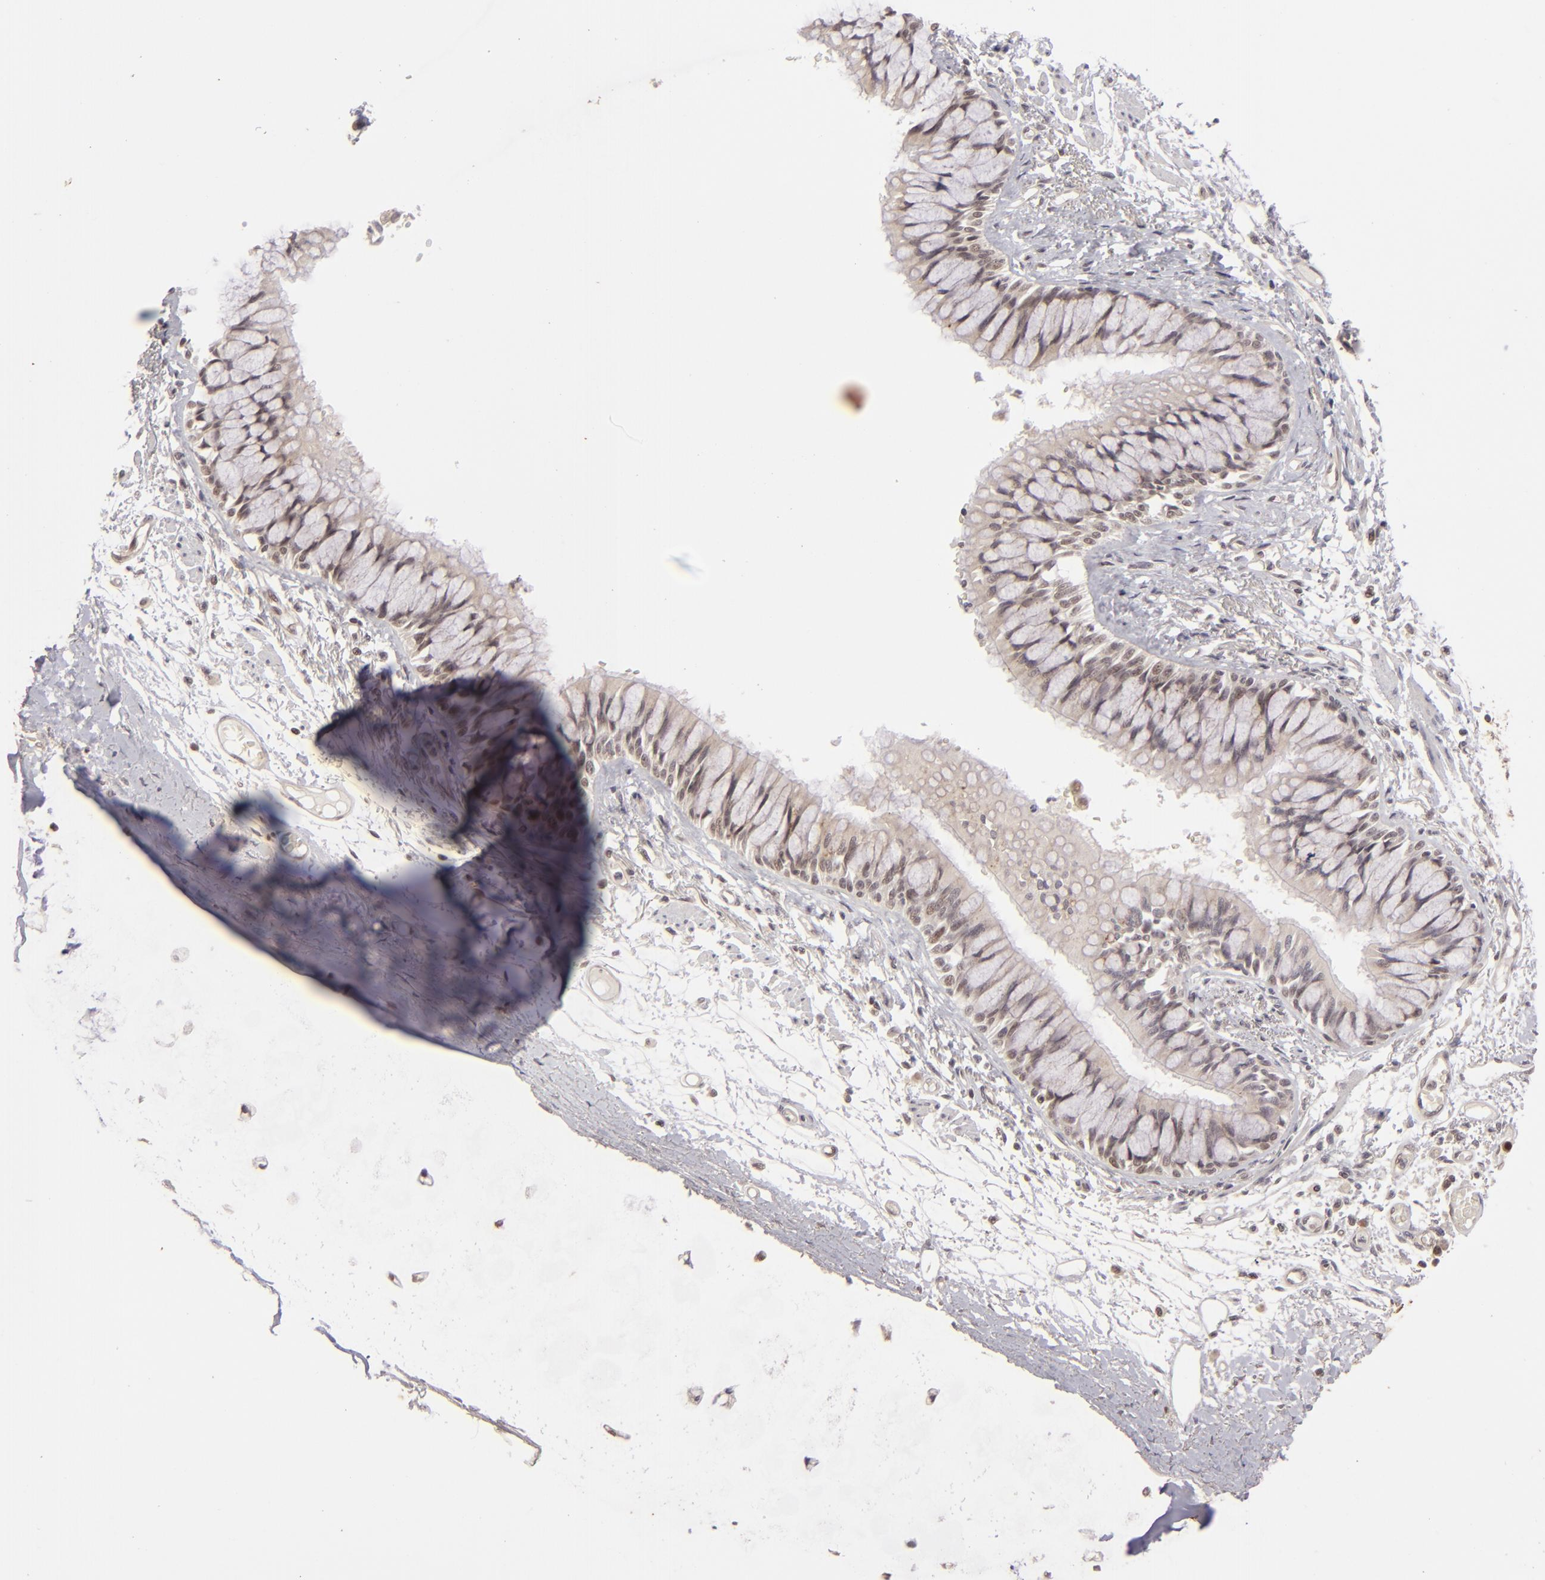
{"staining": {"intensity": "weak", "quantity": "<25%", "location": "cytoplasmic/membranous"}, "tissue": "bronchus", "cell_type": "Respiratory epithelial cells", "image_type": "normal", "snomed": [{"axis": "morphology", "description": "Normal tissue, NOS"}, {"axis": "topography", "description": "Cartilage tissue"}, {"axis": "topography", "description": "Bronchus"}, {"axis": "topography", "description": "Lung"}, {"axis": "topography", "description": "Peripheral nerve tissue"}], "caption": "An immunohistochemistry (IHC) micrograph of unremarkable bronchus is shown. There is no staining in respiratory epithelial cells of bronchus.", "gene": "DFFA", "patient": {"sex": "female", "age": 49}}